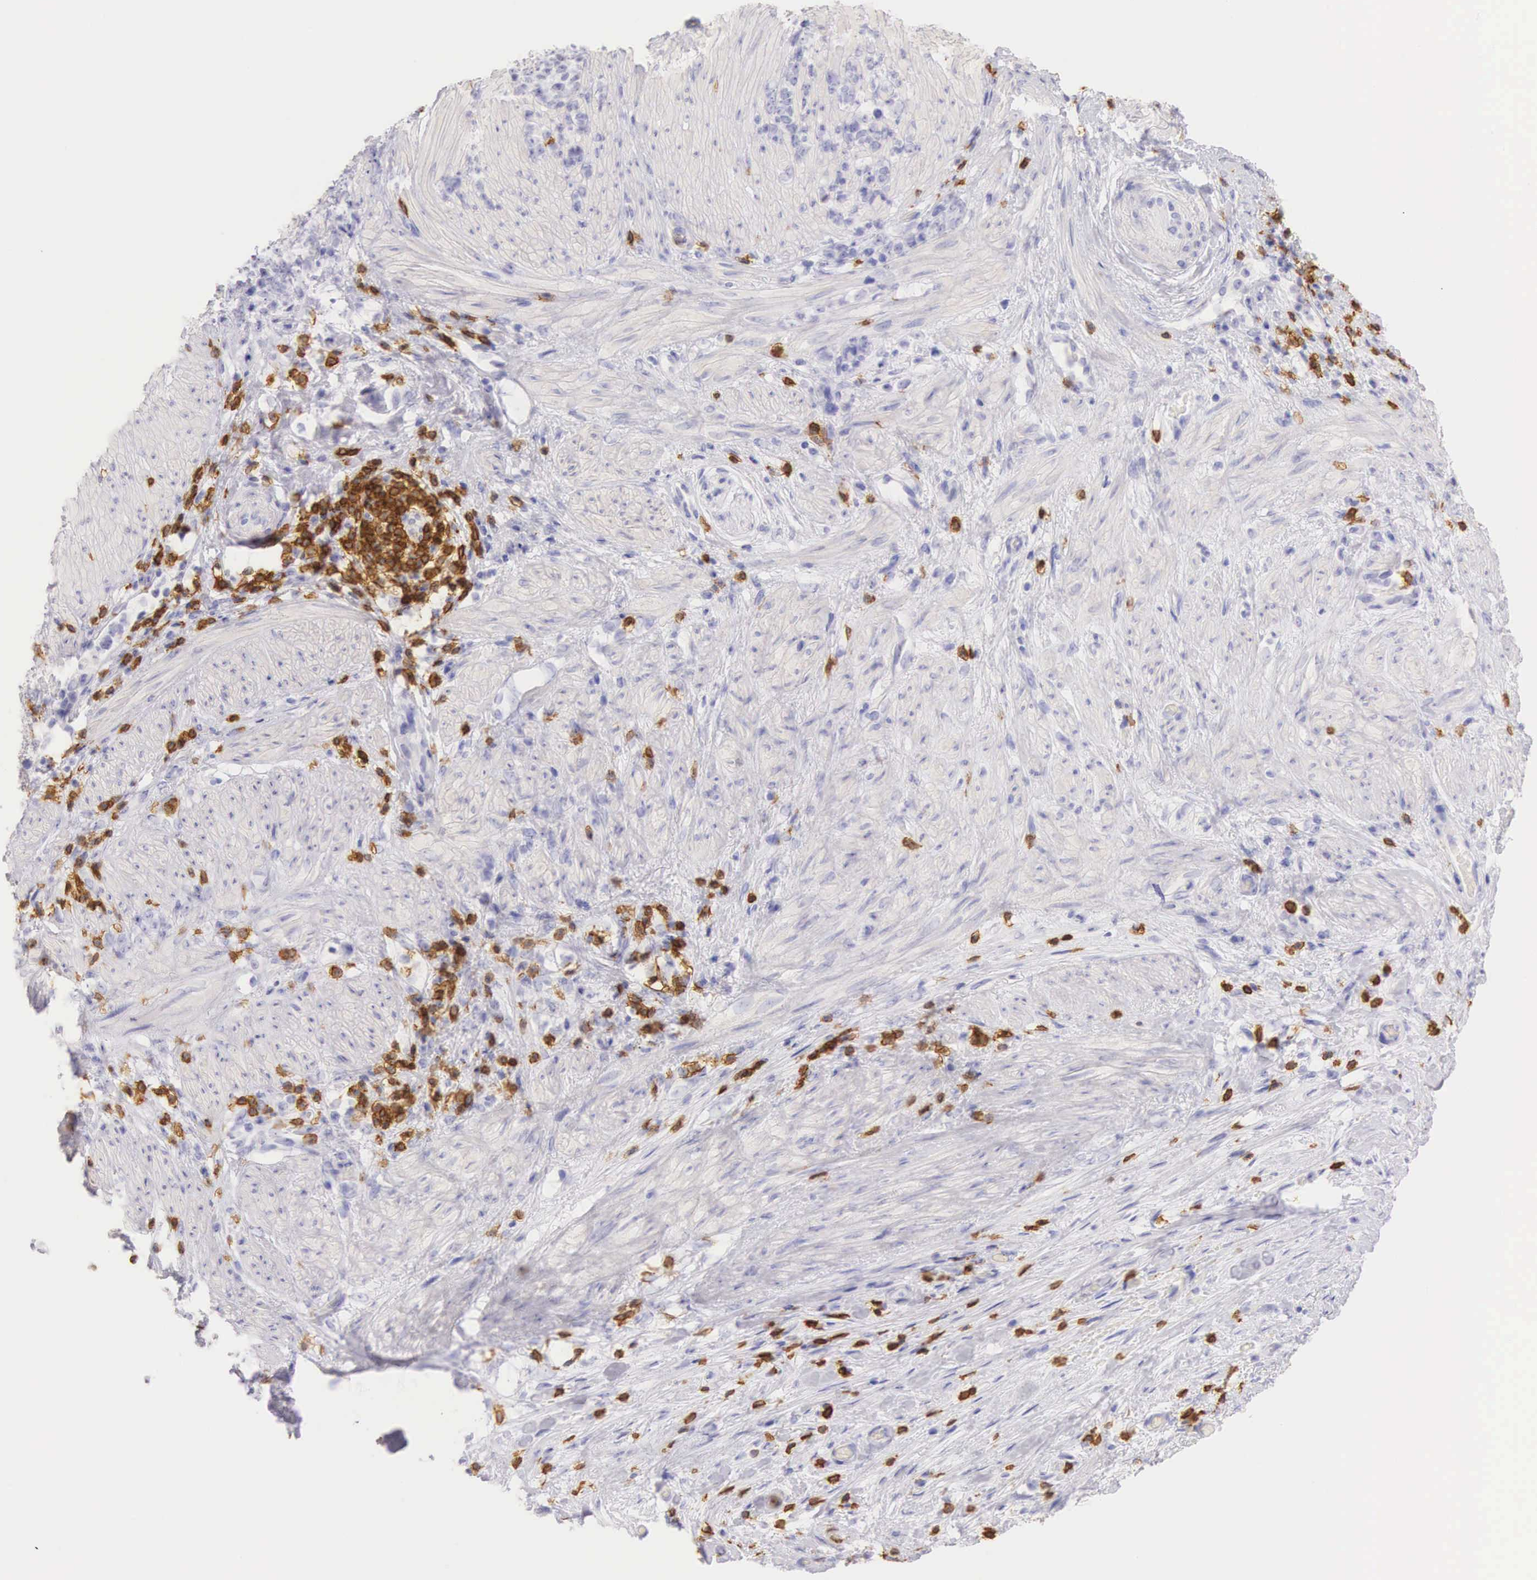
{"staining": {"intensity": "negative", "quantity": "none", "location": "none"}, "tissue": "stomach cancer", "cell_type": "Tumor cells", "image_type": "cancer", "snomed": [{"axis": "morphology", "description": "Adenocarcinoma, NOS"}, {"axis": "topography", "description": "Stomach, lower"}], "caption": "This histopathology image is of stomach adenocarcinoma stained with immunohistochemistry (IHC) to label a protein in brown with the nuclei are counter-stained blue. There is no positivity in tumor cells.", "gene": "CD3E", "patient": {"sex": "male", "age": 88}}